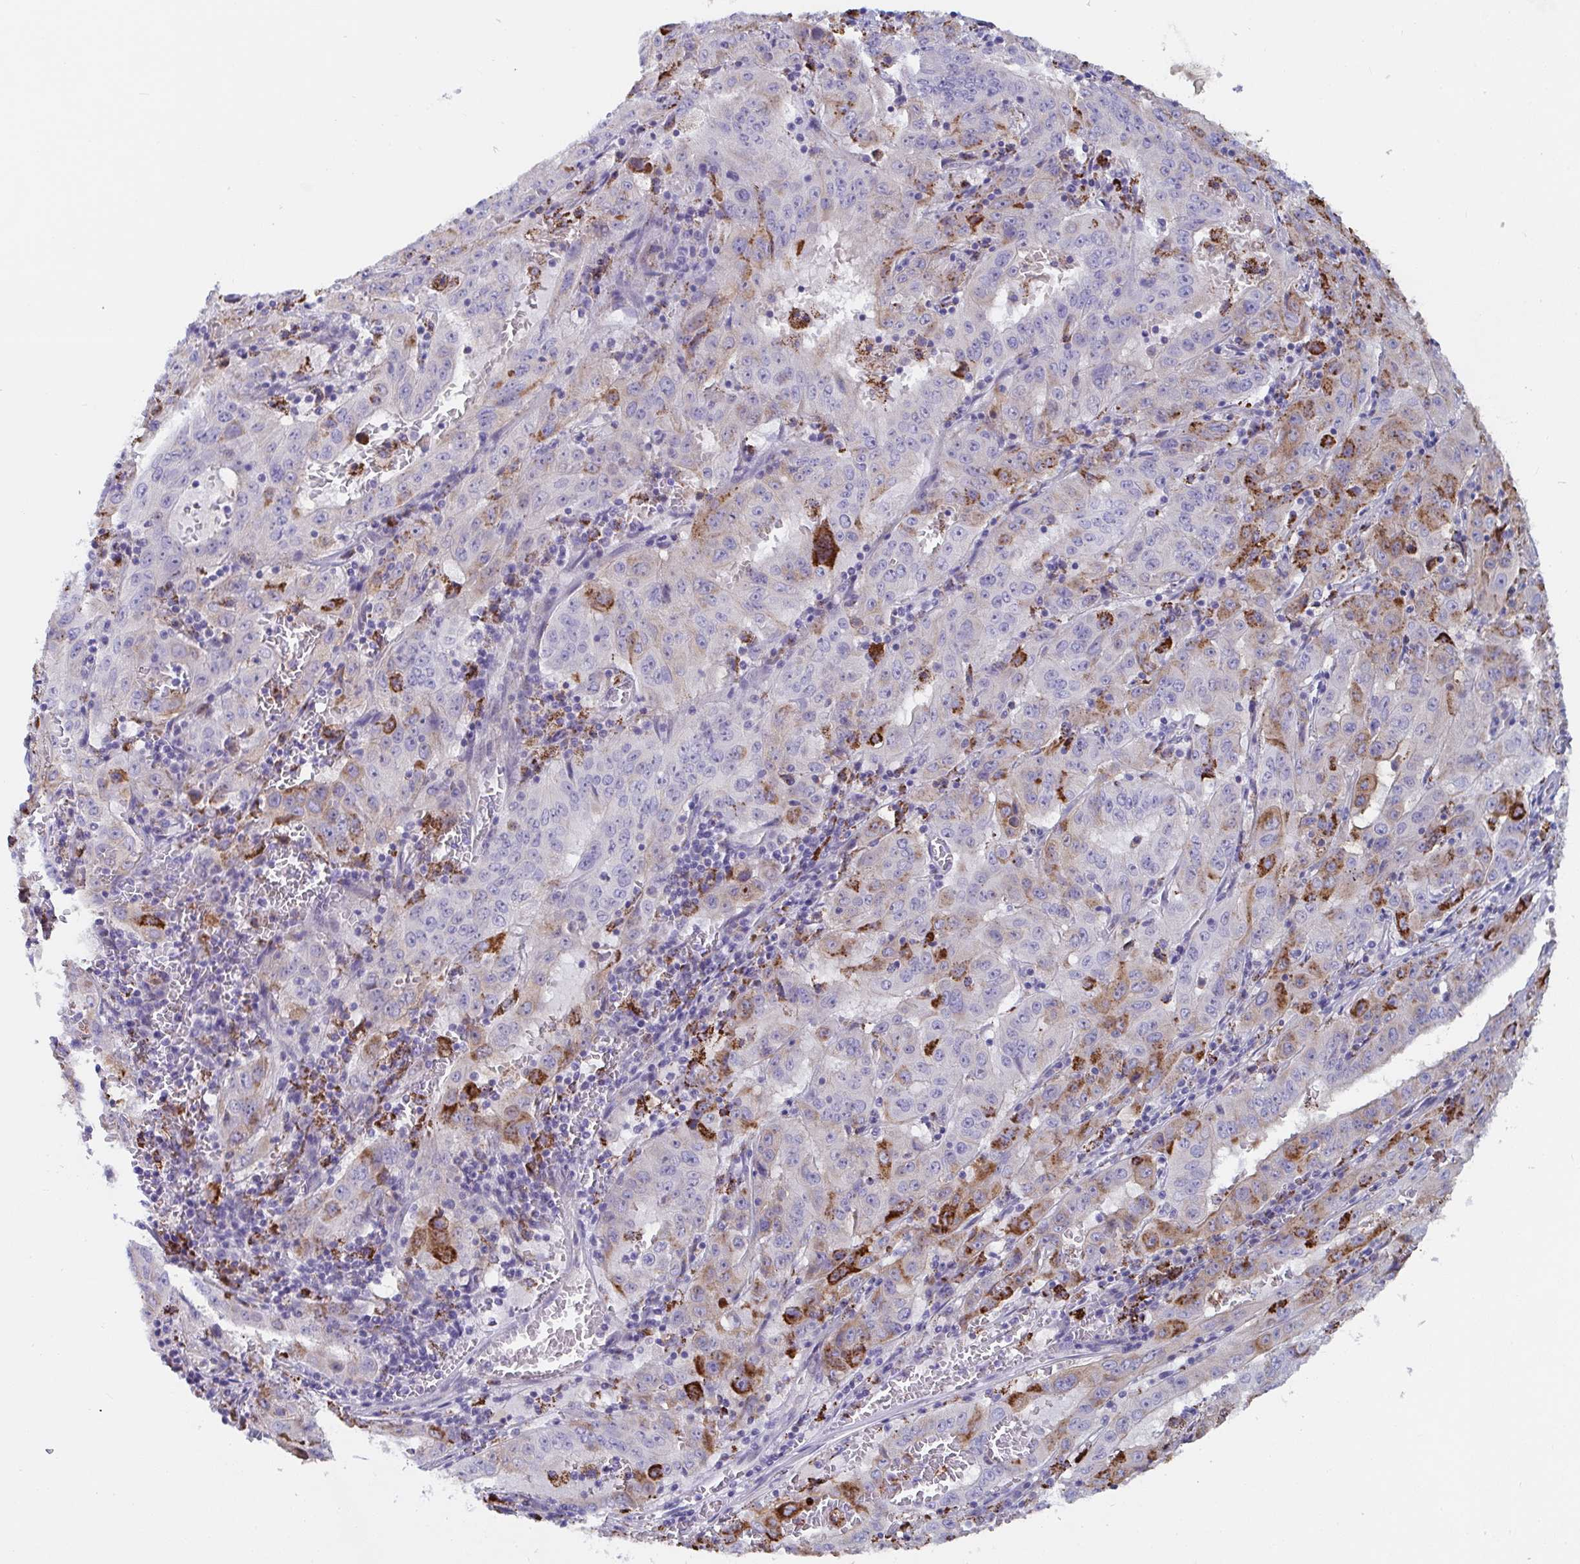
{"staining": {"intensity": "strong", "quantity": "25%-75%", "location": "cytoplasmic/membranous"}, "tissue": "pancreatic cancer", "cell_type": "Tumor cells", "image_type": "cancer", "snomed": [{"axis": "morphology", "description": "Adenocarcinoma, NOS"}, {"axis": "topography", "description": "Pancreas"}], "caption": "Immunohistochemical staining of pancreatic cancer (adenocarcinoma) shows high levels of strong cytoplasmic/membranous expression in about 25%-75% of tumor cells.", "gene": "FAM156B", "patient": {"sex": "male", "age": 63}}